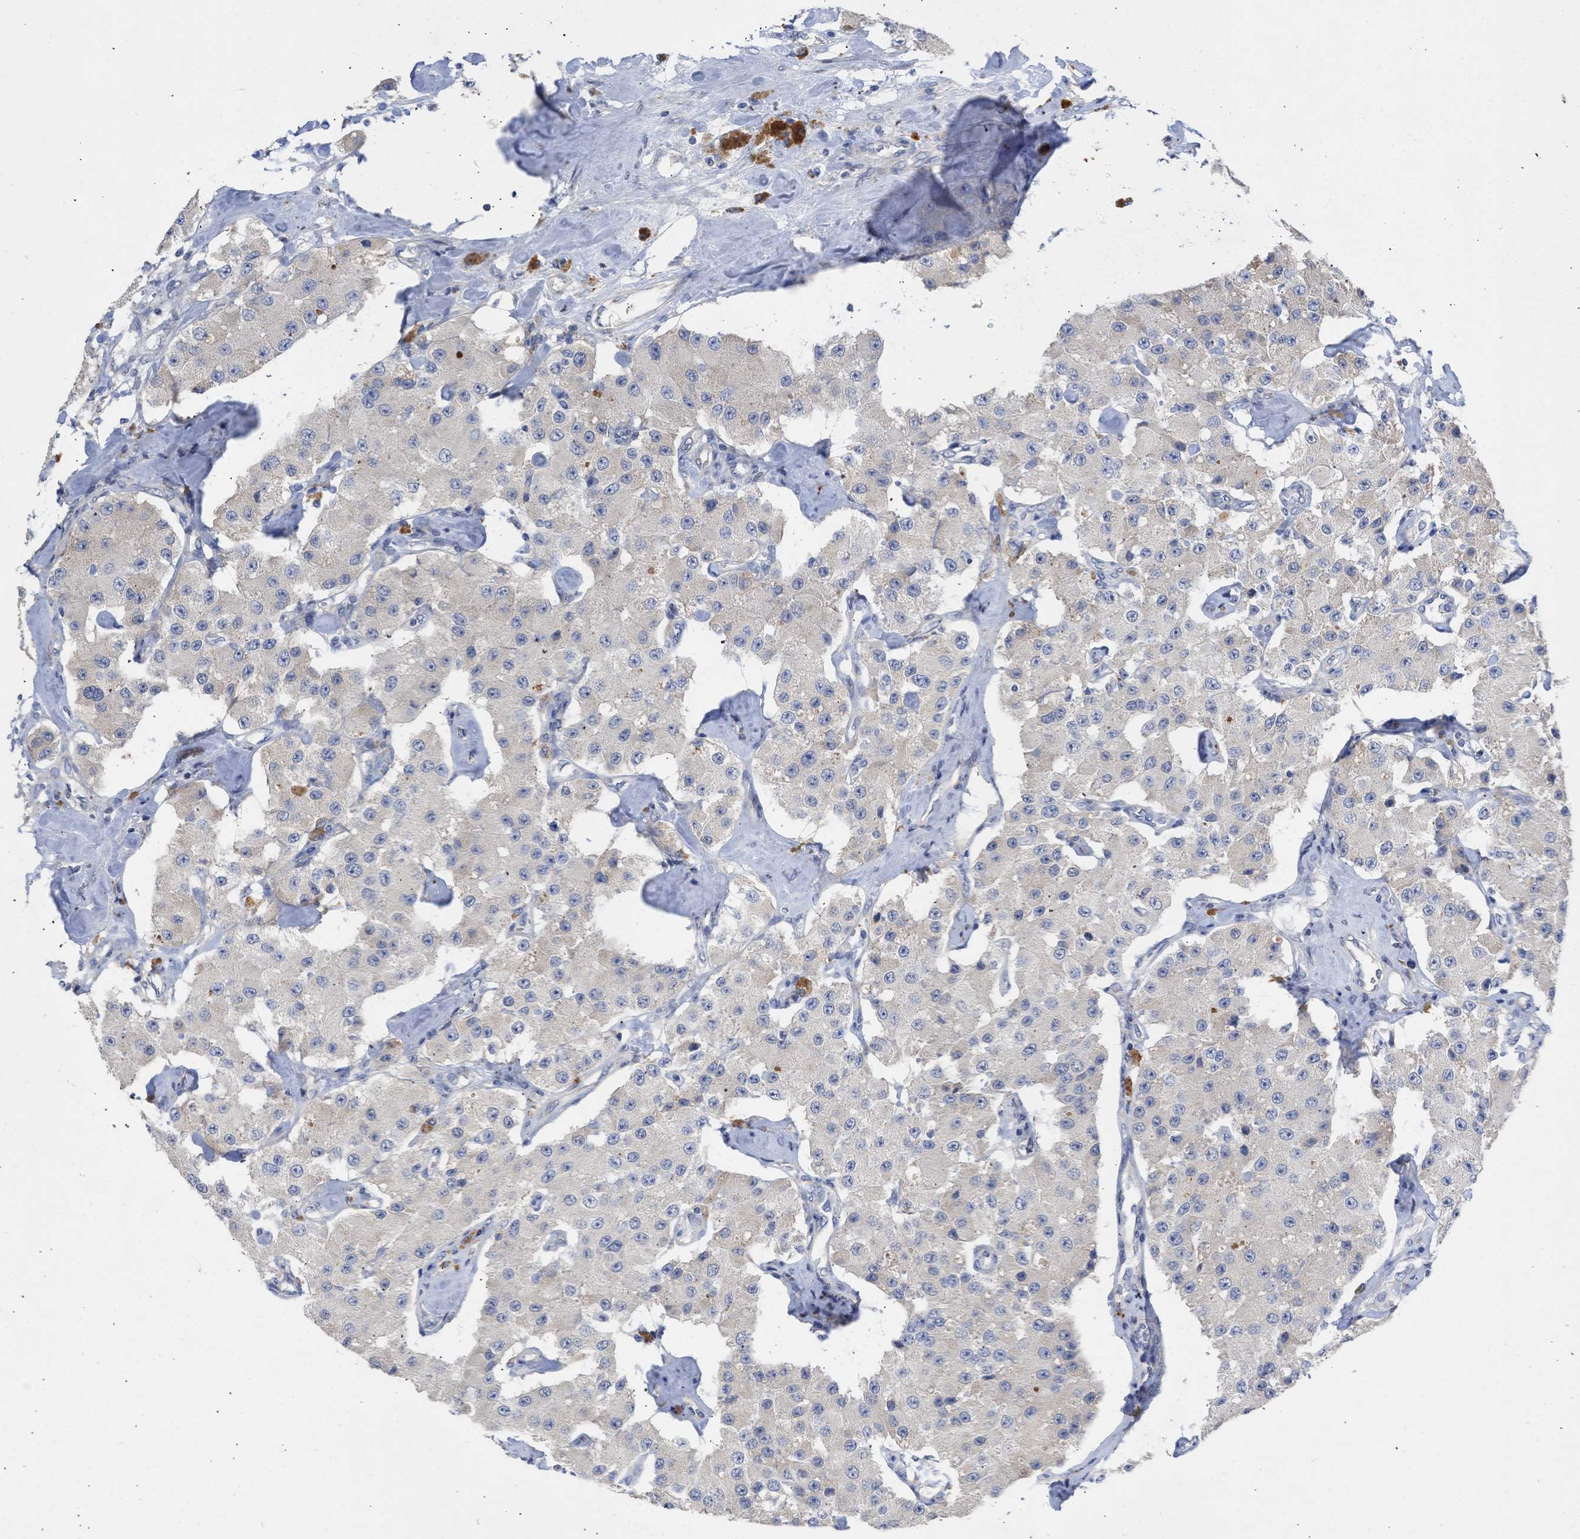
{"staining": {"intensity": "negative", "quantity": "none", "location": "none"}, "tissue": "carcinoid", "cell_type": "Tumor cells", "image_type": "cancer", "snomed": [{"axis": "morphology", "description": "Carcinoid, malignant, NOS"}, {"axis": "topography", "description": "Pancreas"}], "caption": "Carcinoid (malignant) was stained to show a protein in brown. There is no significant staining in tumor cells. (DAB IHC, high magnification).", "gene": "ARHGEF4", "patient": {"sex": "male", "age": 41}}